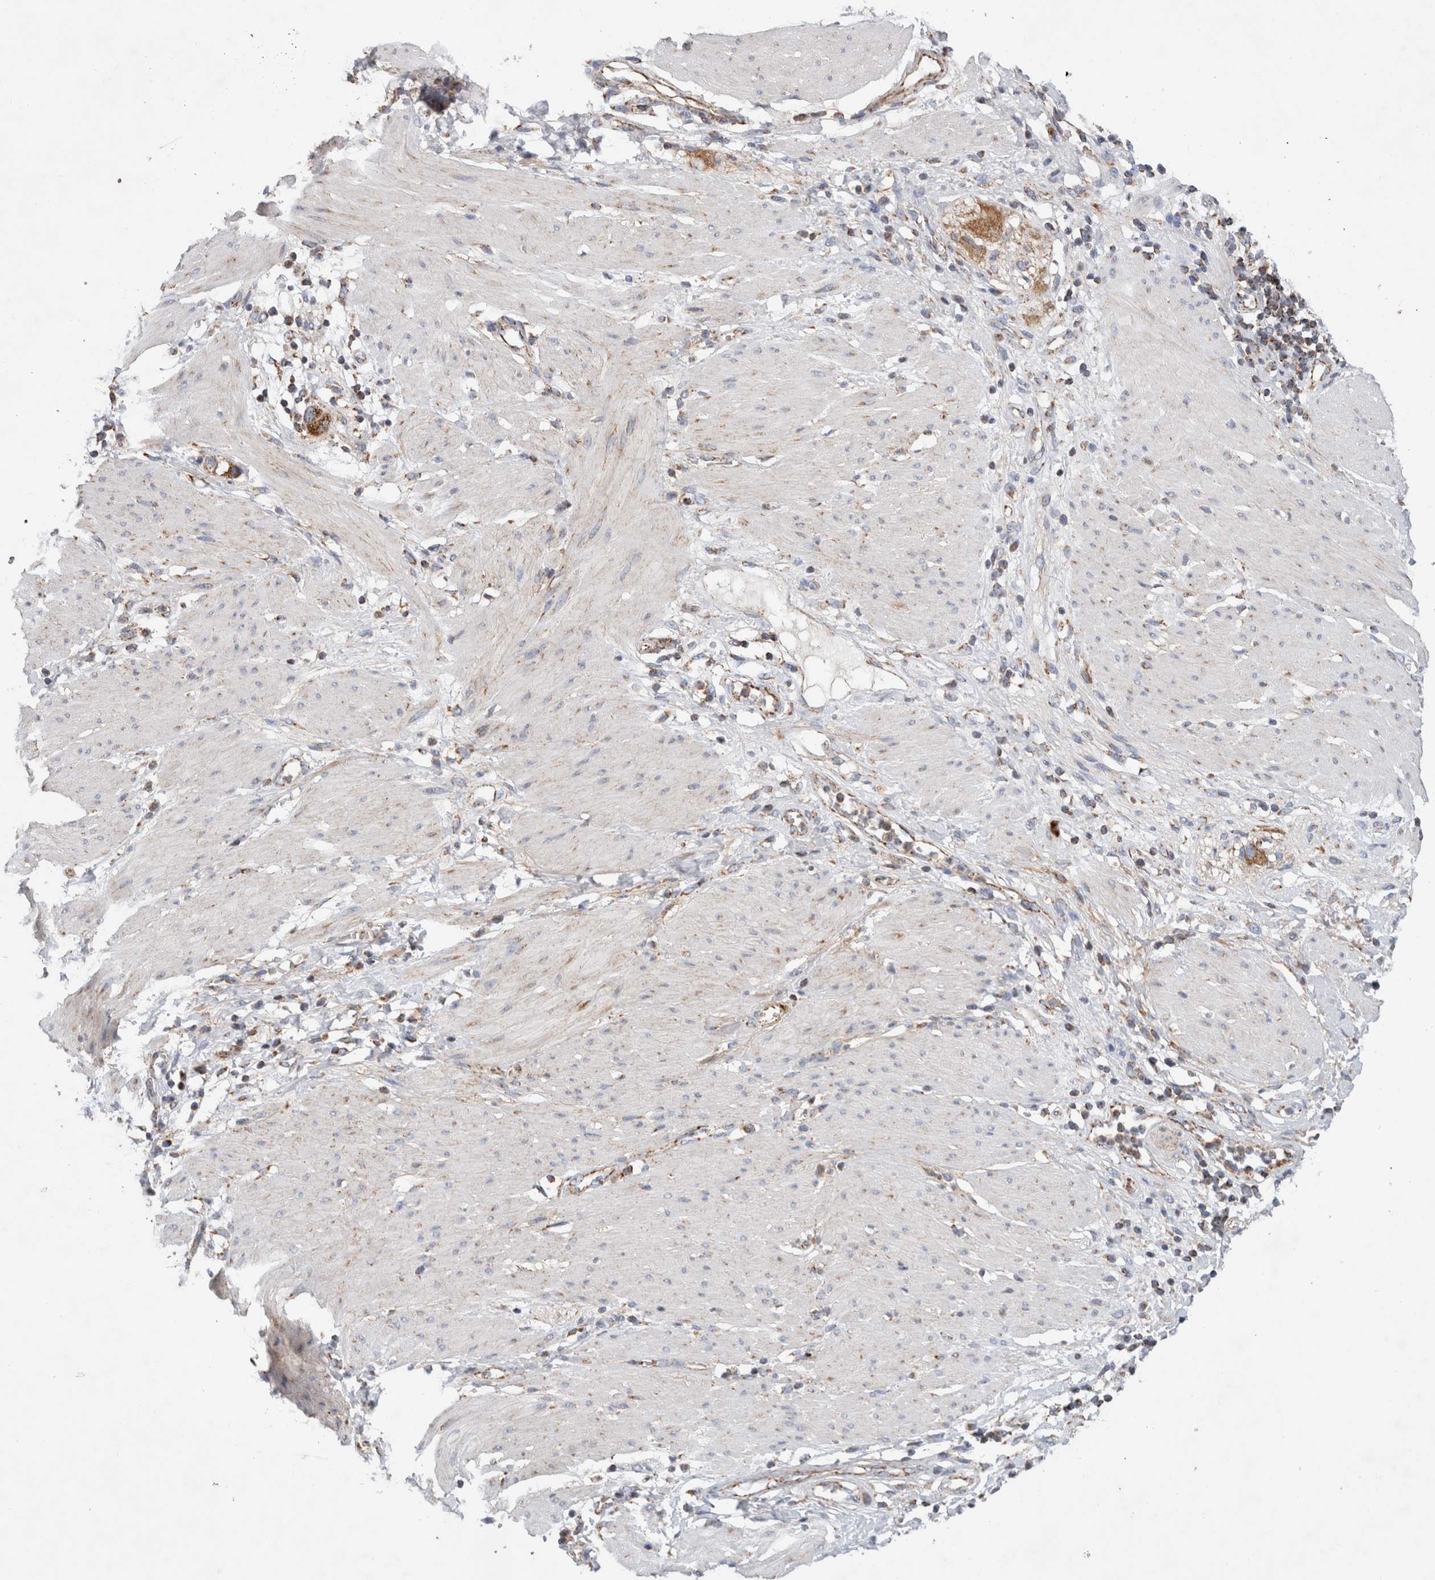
{"staining": {"intensity": "moderate", "quantity": ">75%", "location": "cytoplasmic/membranous"}, "tissue": "stomach cancer", "cell_type": "Tumor cells", "image_type": "cancer", "snomed": [{"axis": "morphology", "description": "Adenocarcinoma, NOS"}, {"axis": "topography", "description": "Stomach"}, {"axis": "topography", "description": "Stomach, lower"}], "caption": "Stomach cancer (adenocarcinoma) stained with a brown dye displays moderate cytoplasmic/membranous positive staining in about >75% of tumor cells.", "gene": "IARS2", "patient": {"sex": "female", "age": 48}}